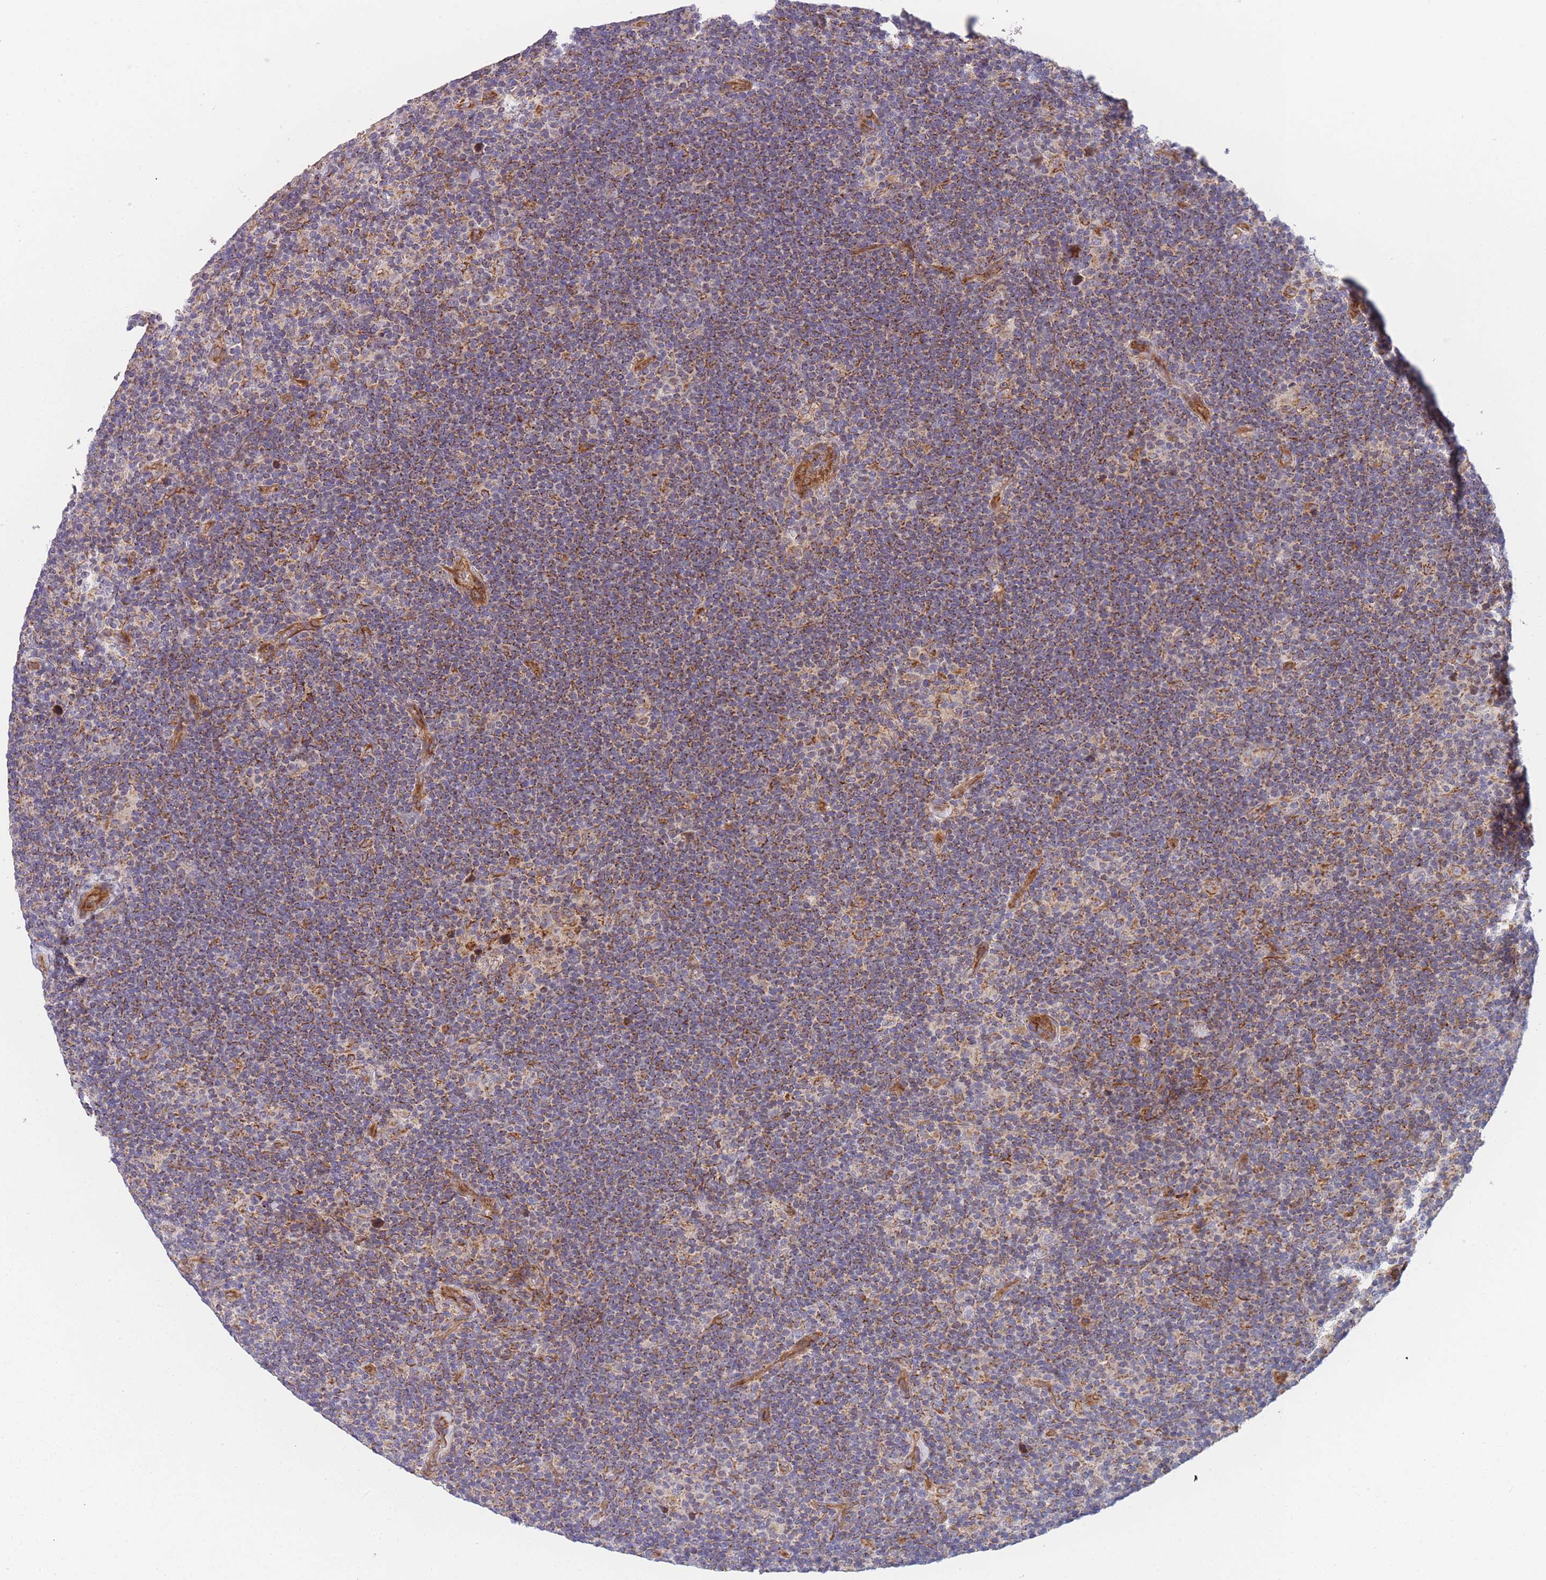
{"staining": {"intensity": "moderate", "quantity": ">75%", "location": "cytoplasmic/membranous"}, "tissue": "lymphoma", "cell_type": "Tumor cells", "image_type": "cancer", "snomed": [{"axis": "morphology", "description": "Hodgkin's disease, NOS"}, {"axis": "topography", "description": "Lymph node"}], "caption": "A micrograph of lymphoma stained for a protein exhibits moderate cytoplasmic/membranous brown staining in tumor cells. The staining is performed using DAB brown chromogen to label protein expression. The nuclei are counter-stained blue using hematoxylin.", "gene": "MTRES1", "patient": {"sex": "female", "age": 57}}